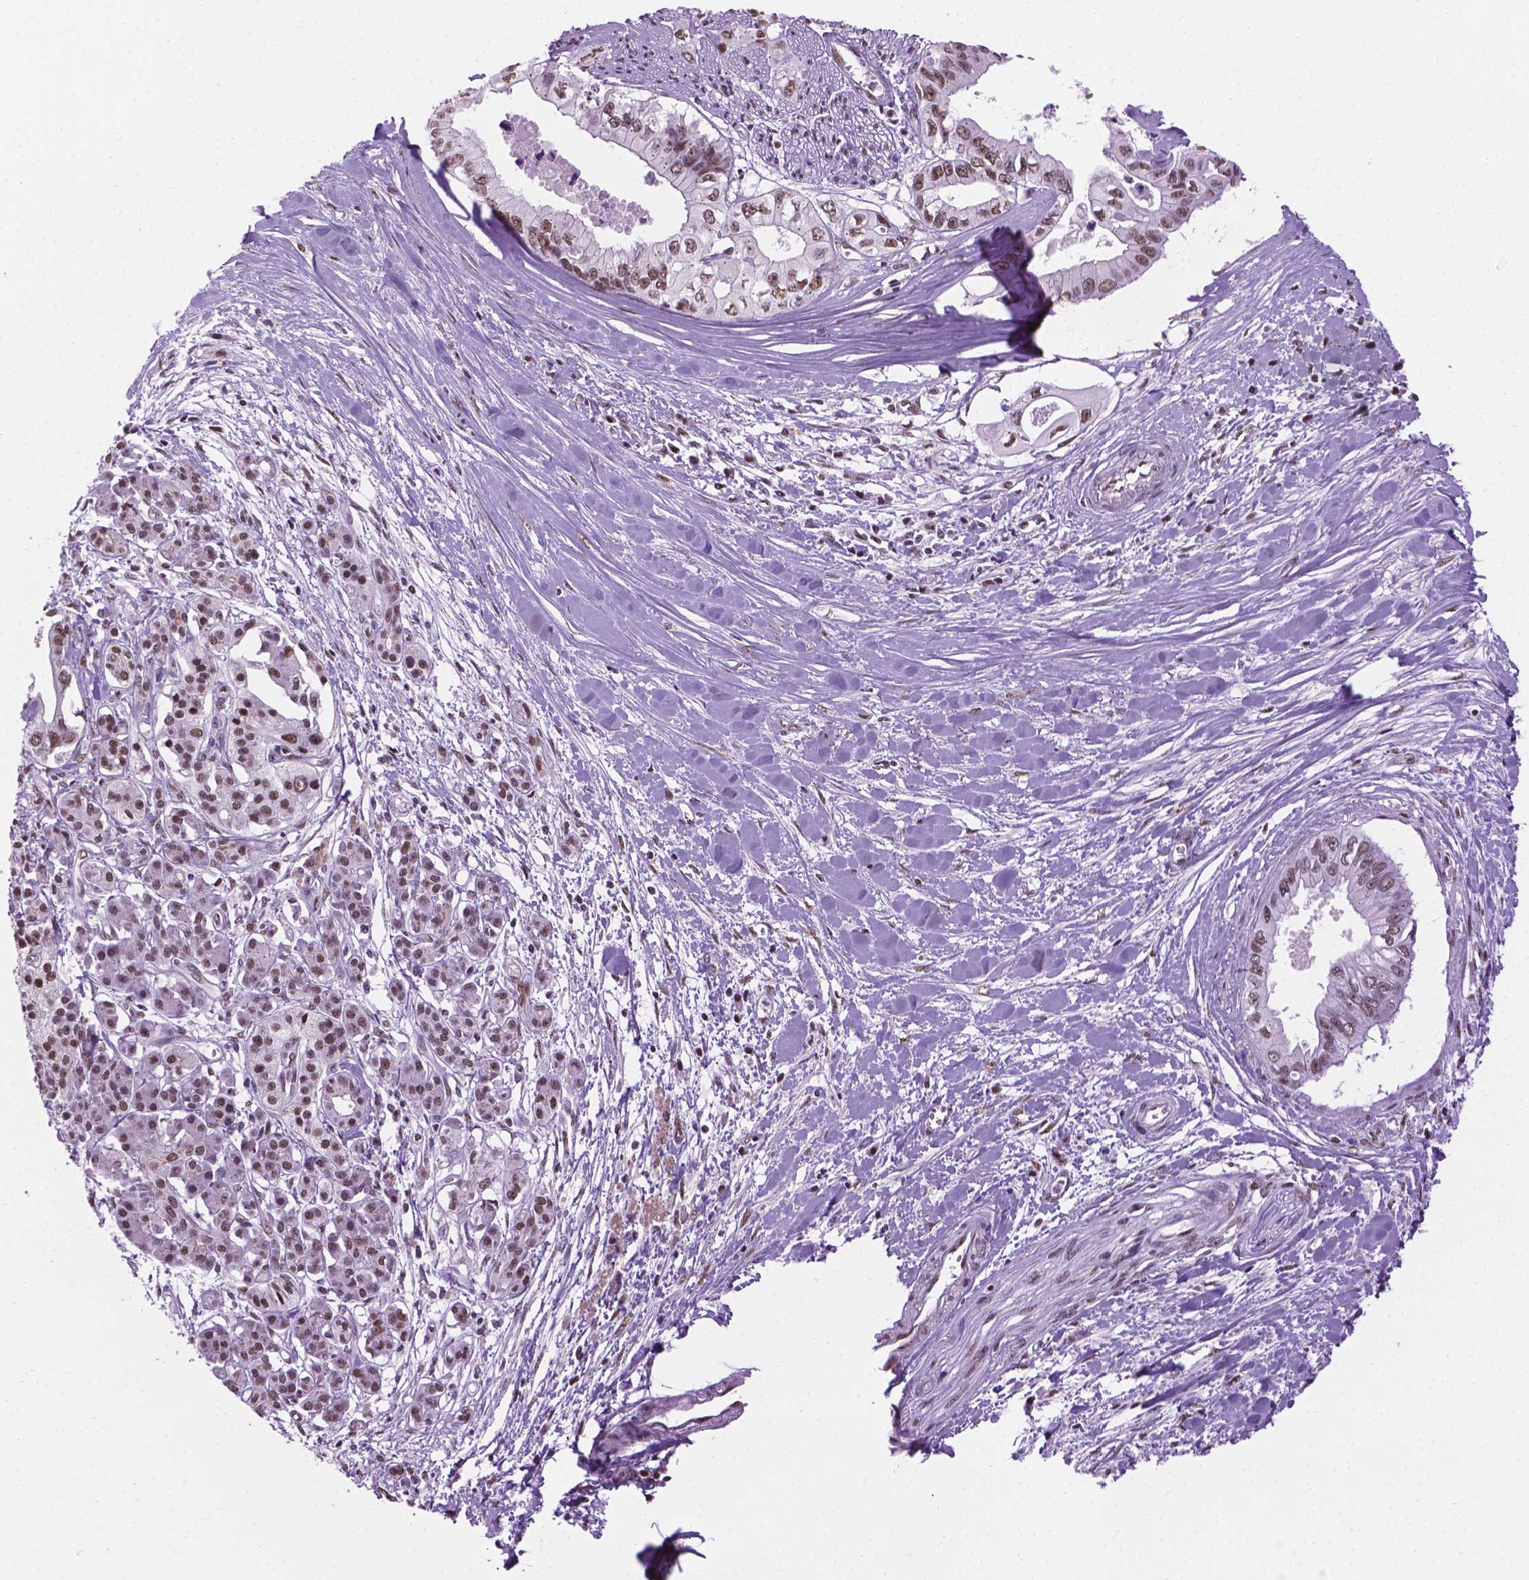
{"staining": {"intensity": "moderate", "quantity": ">75%", "location": "nuclear"}, "tissue": "pancreatic cancer", "cell_type": "Tumor cells", "image_type": "cancer", "snomed": [{"axis": "morphology", "description": "Adenocarcinoma, NOS"}, {"axis": "topography", "description": "Pancreas"}], "caption": "Protein staining reveals moderate nuclear positivity in approximately >75% of tumor cells in pancreatic adenocarcinoma.", "gene": "ABI2", "patient": {"sex": "male", "age": 60}}